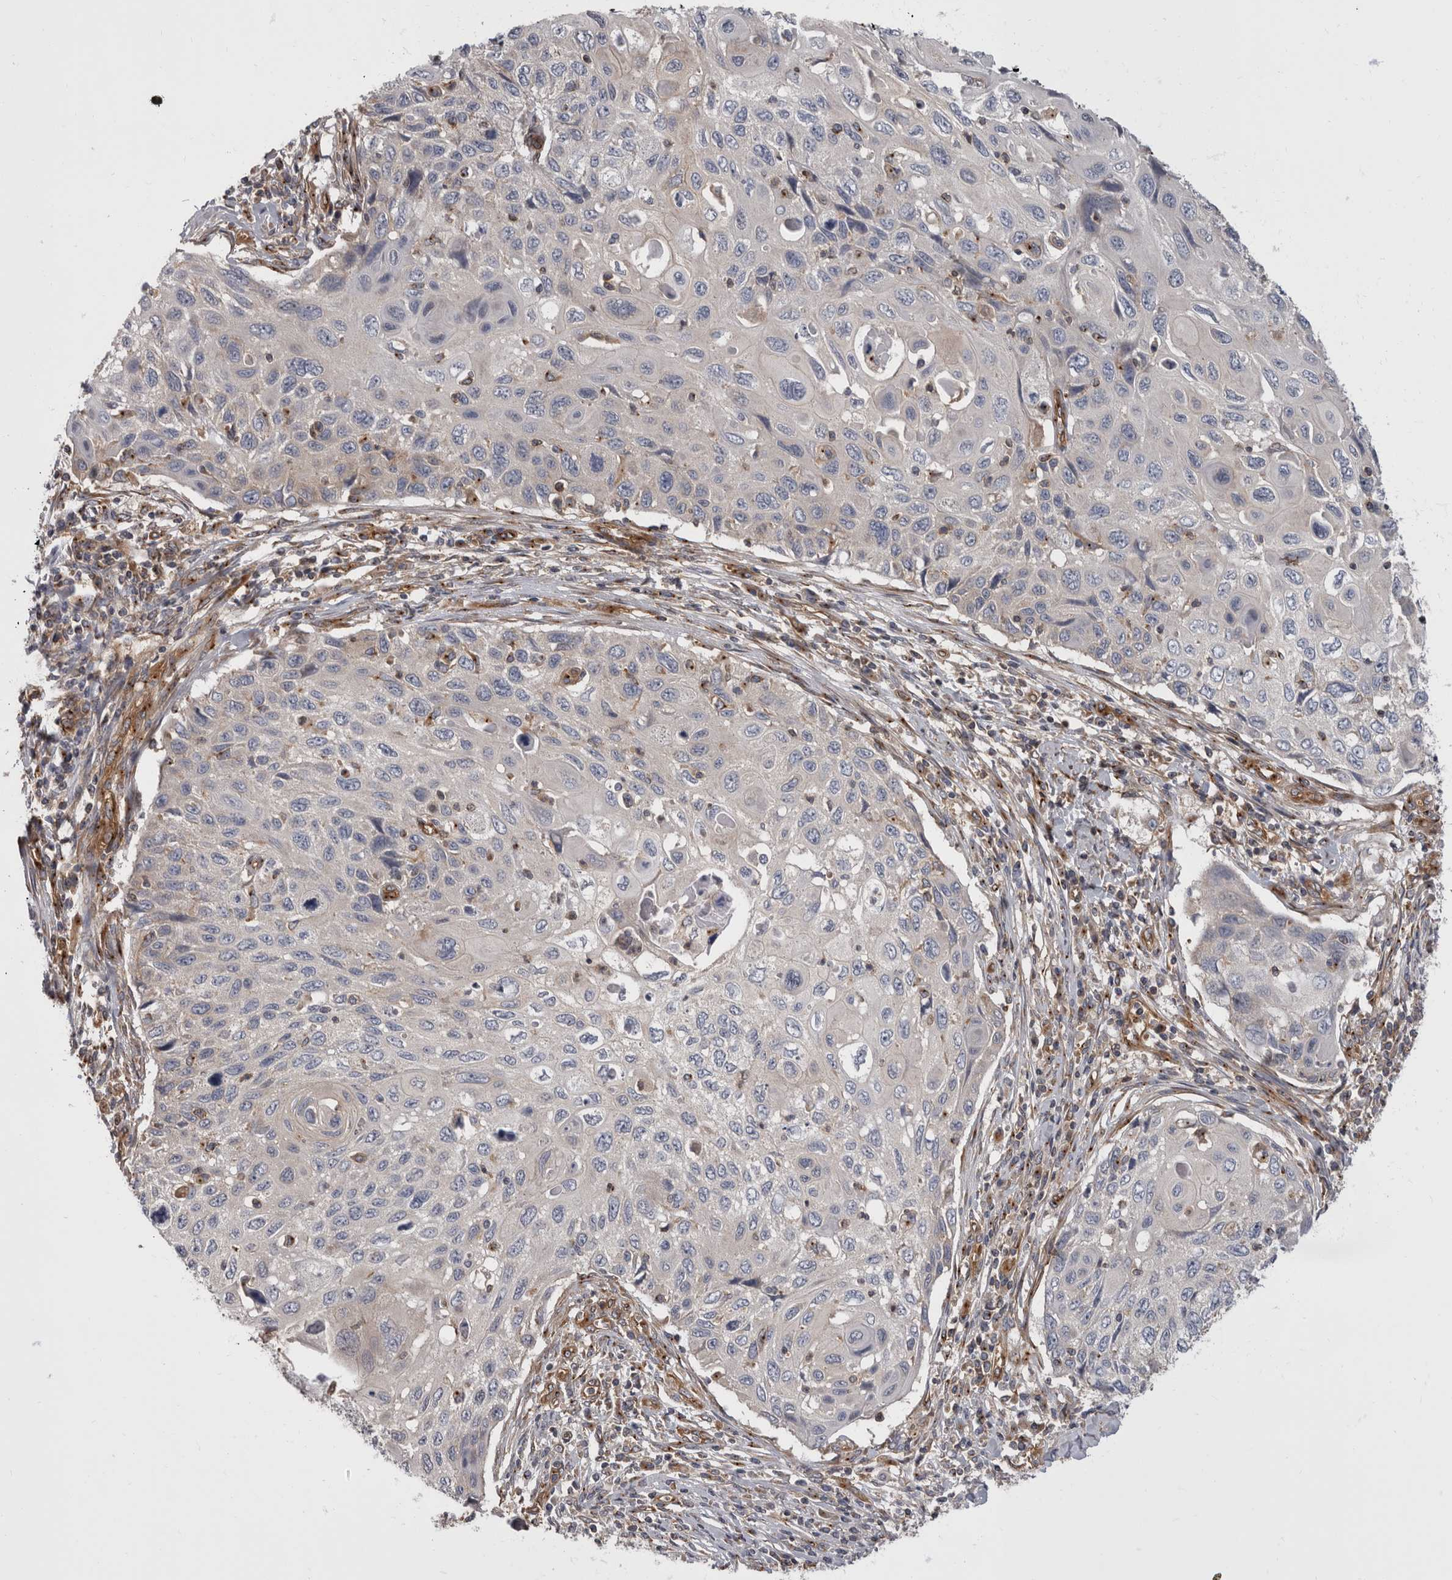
{"staining": {"intensity": "negative", "quantity": "none", "location": "none"}, "tissue": "cervical cancer", "cell_type": "Tumor cells", "image_type": "cancer", "snomed": [{"axis": "morphology", "description": "Squamous cell carcinoma, NOS"}, {"axis": "topography", "description": "Cervix"}], "caption": "Immunohistochemical staining of squamous cell carcinoma (cervical) exhibits no significant expression in tumor cells. (Brightfield microscopy of DAB (3,3'-diaminobenzidine) IHC at high magnification).", "gene": "HOOK3", "patient": {"sex": "female", "age": 70}}